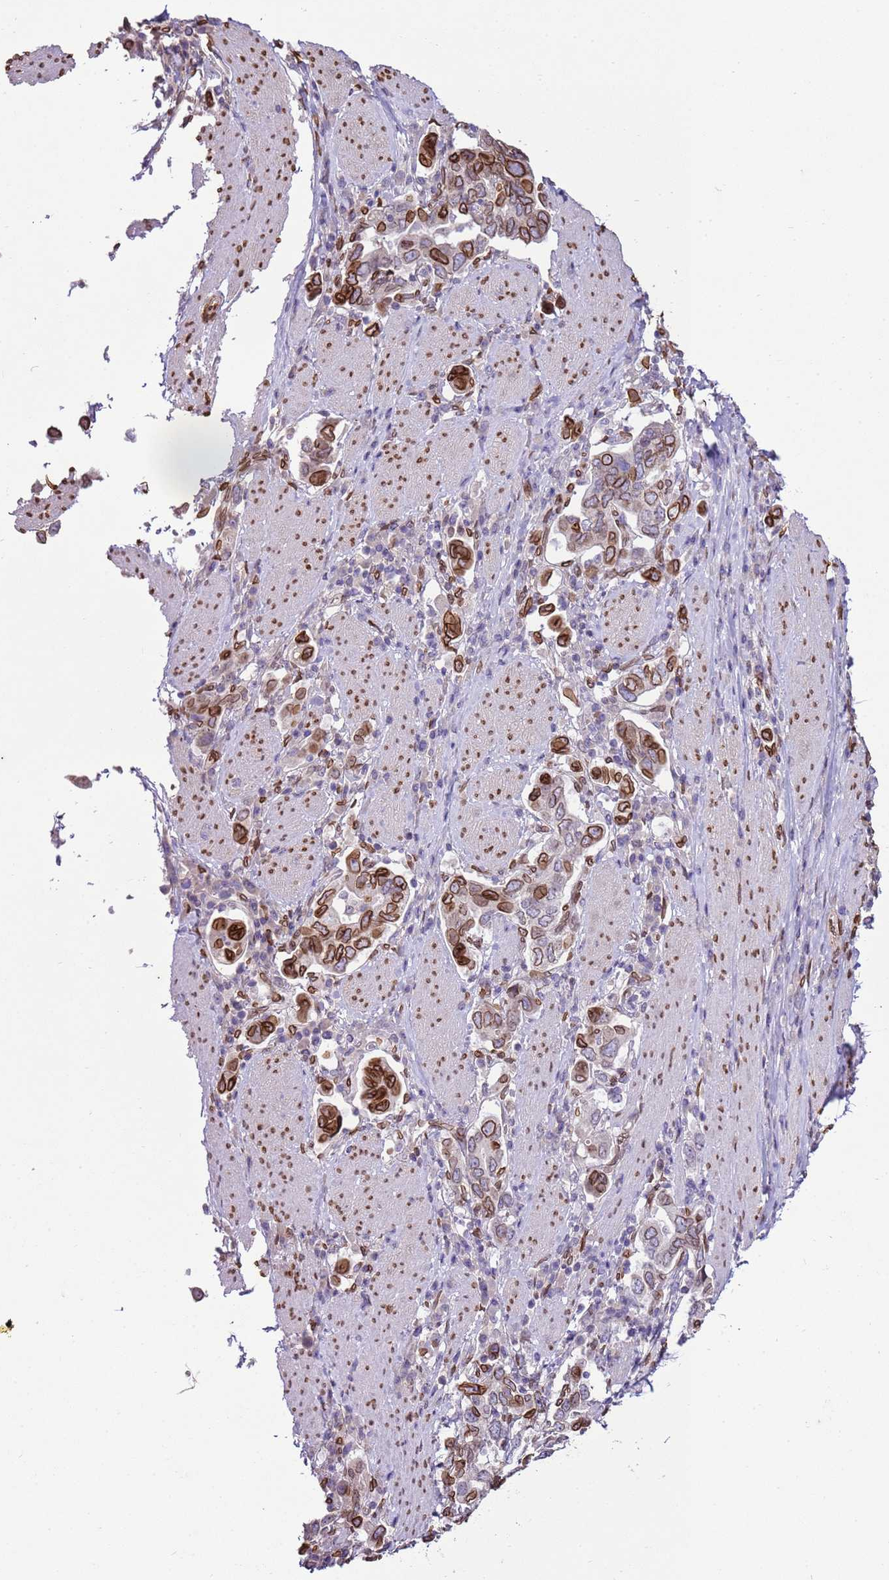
{"staining": {"intensity": "strong", "quantity": ">75%", "location": "cytoplasmic/membranous,nuclear"}, "tissue": "stomach cancer", "cell_type": "Tumor cells", "image_type": "cancer", "snomed": [{"axis": "morphology", "description": "Adenocarcinoma, NOS"}, {"axis": "topography", "description": "Stomach, upper"}, {"axis": "topography", "description": "Stomach"}], "caption": "Protein expression by immunohistochemistry (IHC) reveals strong cytoplasmic/membranous and nuclear expression in about >75% of tumor cells in stomach adenocarcinoma.", "gene": "TMEM47", "patient": {"sex": "male", "age": 62}}